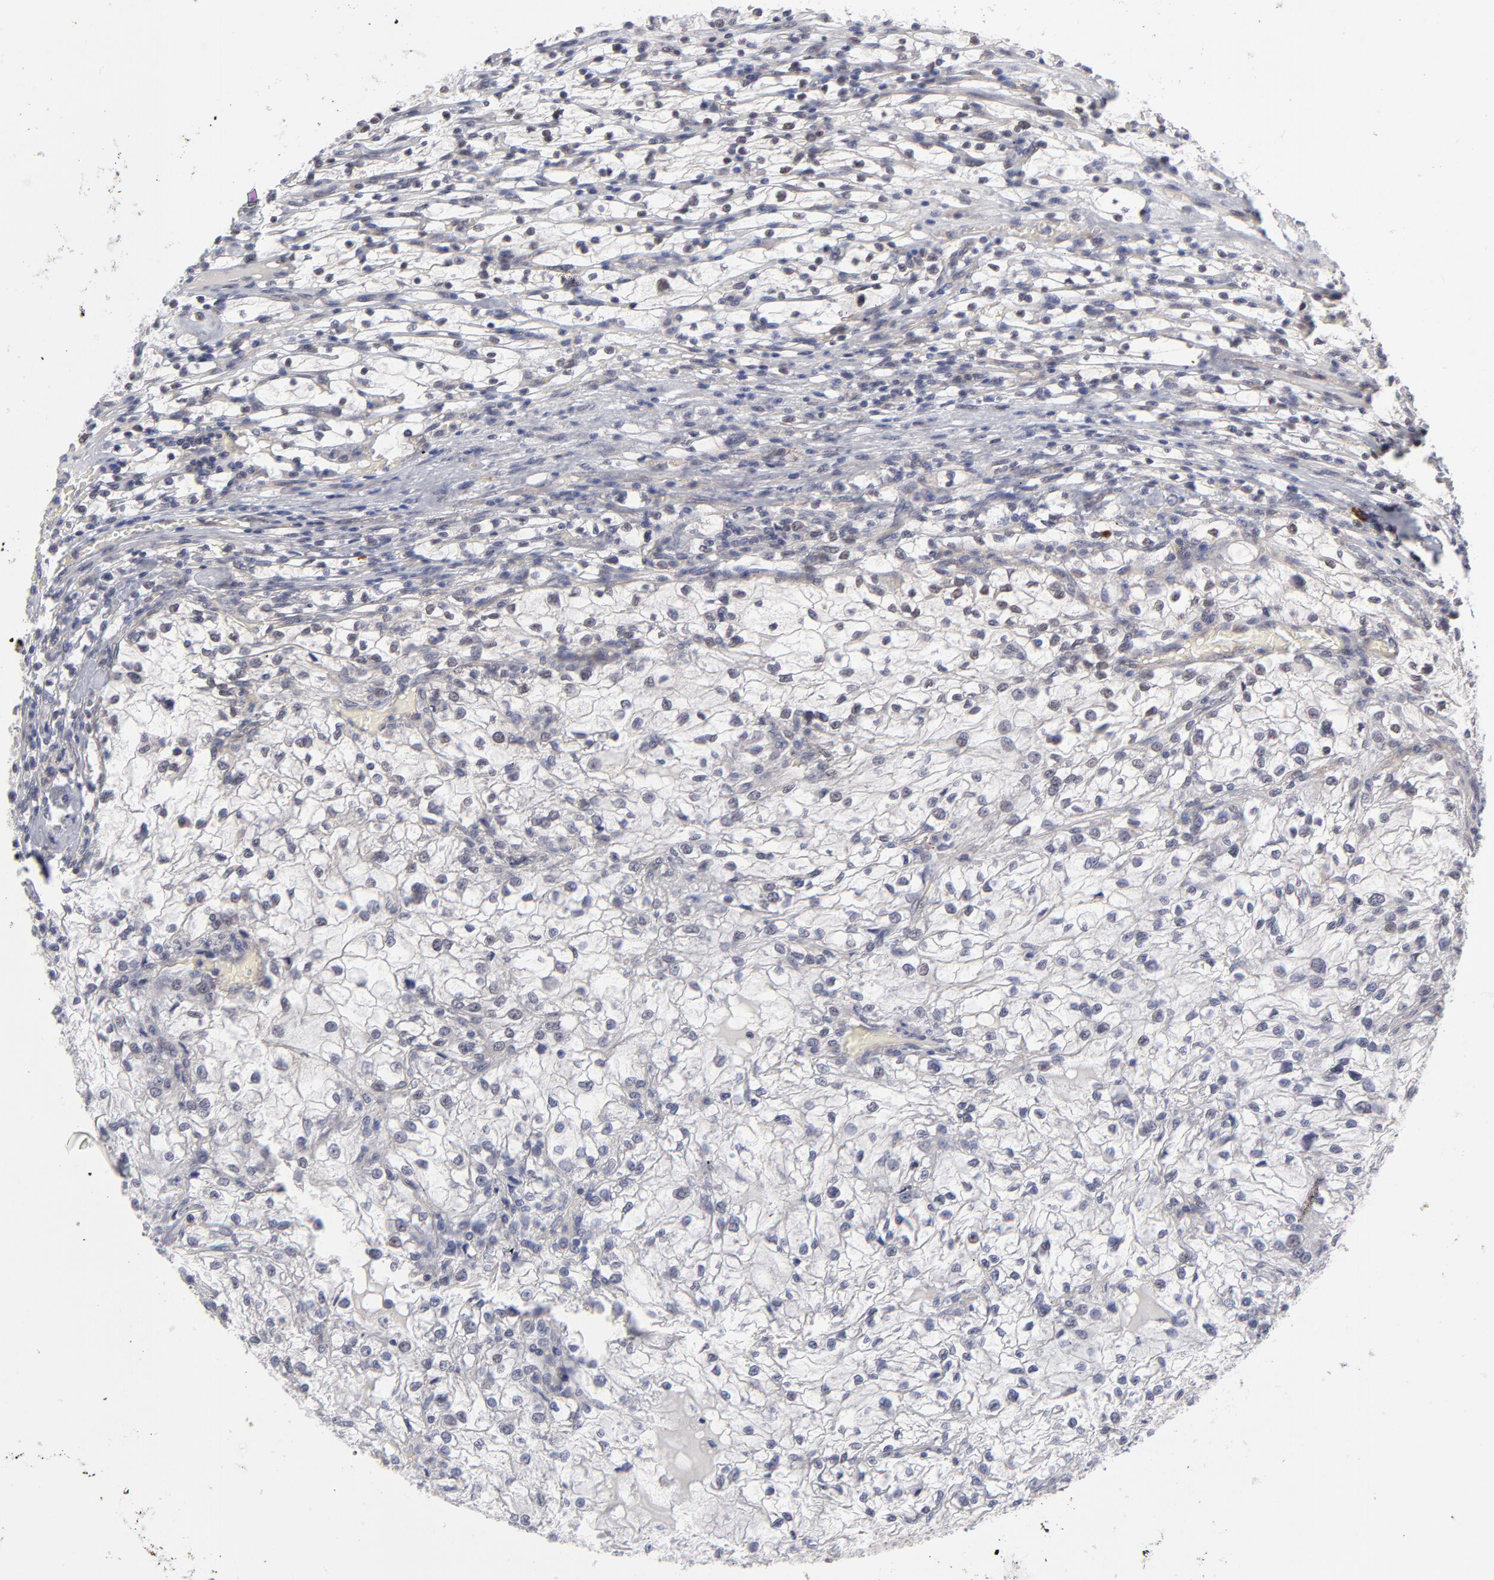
{"staining": {"intensity": "negative", "quantity": "none", "location": "none"}, "tissue": "renal cancer", "cell_type": "Tumor cells", "image_type": "cancer", "snomed": [{"axis": "morphology", "description": "Adenocarcinoma, NOS"}, {"axis": "topography", "description": "Kidney"}], "caption": "A high-resolution photomicrograph shows immunohistochemistry staining of renal cancer (adenocarcinoma), which reveals no significant staining in tumor cells. (DAB (3,3'-diaminobenzidine) immunohistochemistry (IHC) with hematoxylin counter stain).", "gene": "NBN", "patient": {"sex": "female", "age": 83}}